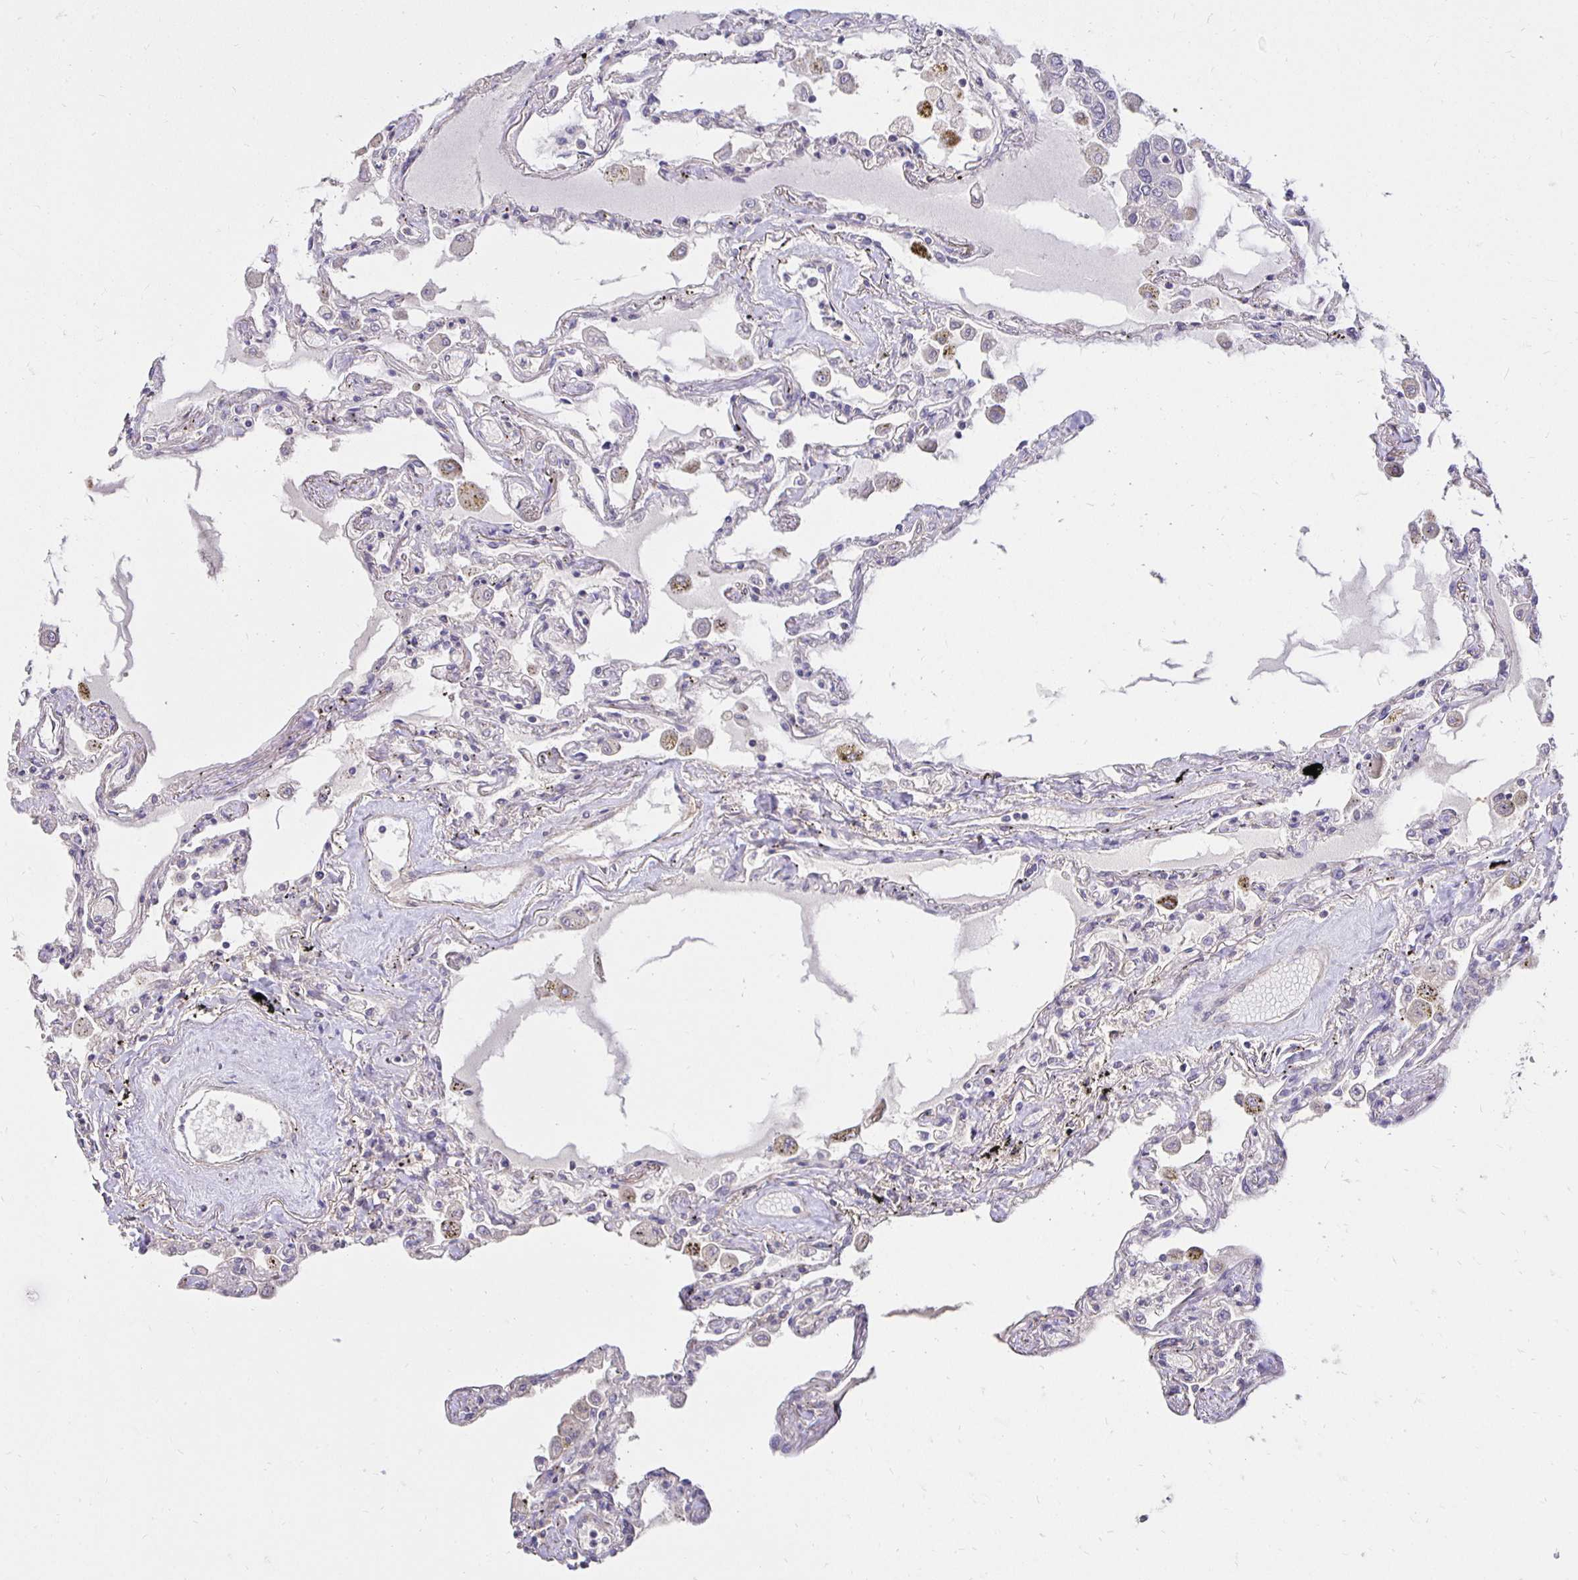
{"staining": {"intensity": "negative", "quantity": "none", "location": "none"}, "tissue": "lung", "cell_type": "Alveolar cells", "image_type": "normal", "snomed": [{"axis": "morphology", "description": "Normal tissue, NOS"}, {"axis": "morphology", "description": "Adenocarcinoma, NOS"}, {"axis": "topography", "description": "Cartilage tissue"}, {"axis": "topography", "description": "Lung"}], "caption": "An IHC photomicrograph of unremarkable lung is shown. There is no staining in alveolar cells of lung.", "gene": "PNPLA3", "patient": {"sex": "female", "age": 67}}